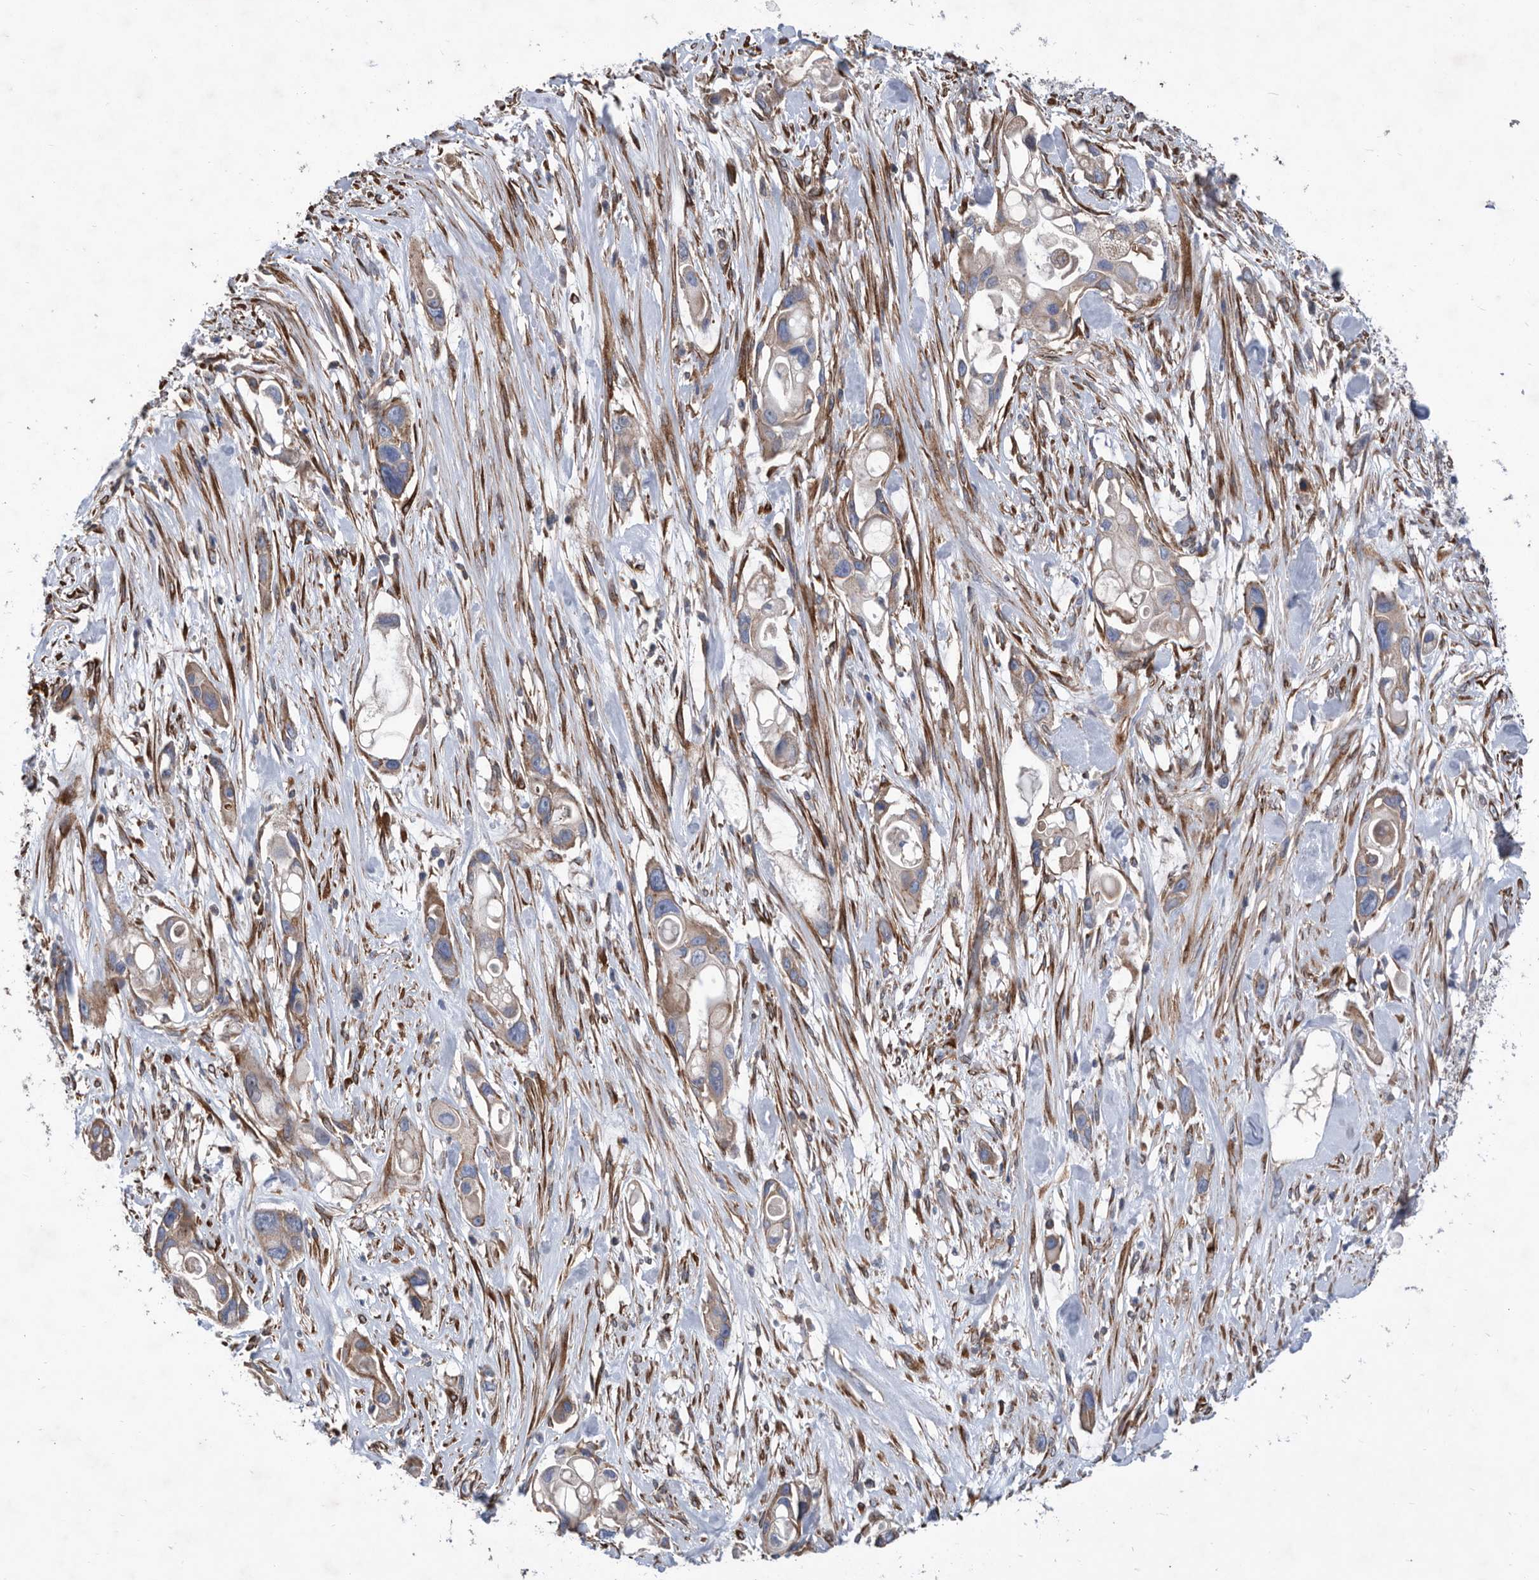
{"staining": {"intensity": "weak", "quantity": ">75%", "location": "cytoplasmic/membranous"}, "tissue": "pancreatic cancer", "cell_type": "Tumor cells", "image_type": "cancer", "snomed": [{"axis": "morphology", "description": "Adenocarcinoma, NOS"}, {"axis": "topography", "description": "Pancreas"}], "caption": "Pancreatic cancer stained with DAB immunohistochemistry shows low levels of weak cytoplasmic/membranous staining in approximately >75% of tumor cells. Immunohistochemistry (ihc) stains the protein in brown and the nuclei are stained blue.", "gene": "ATP13A3", "patient": {"sex": "female", "age": 60}}